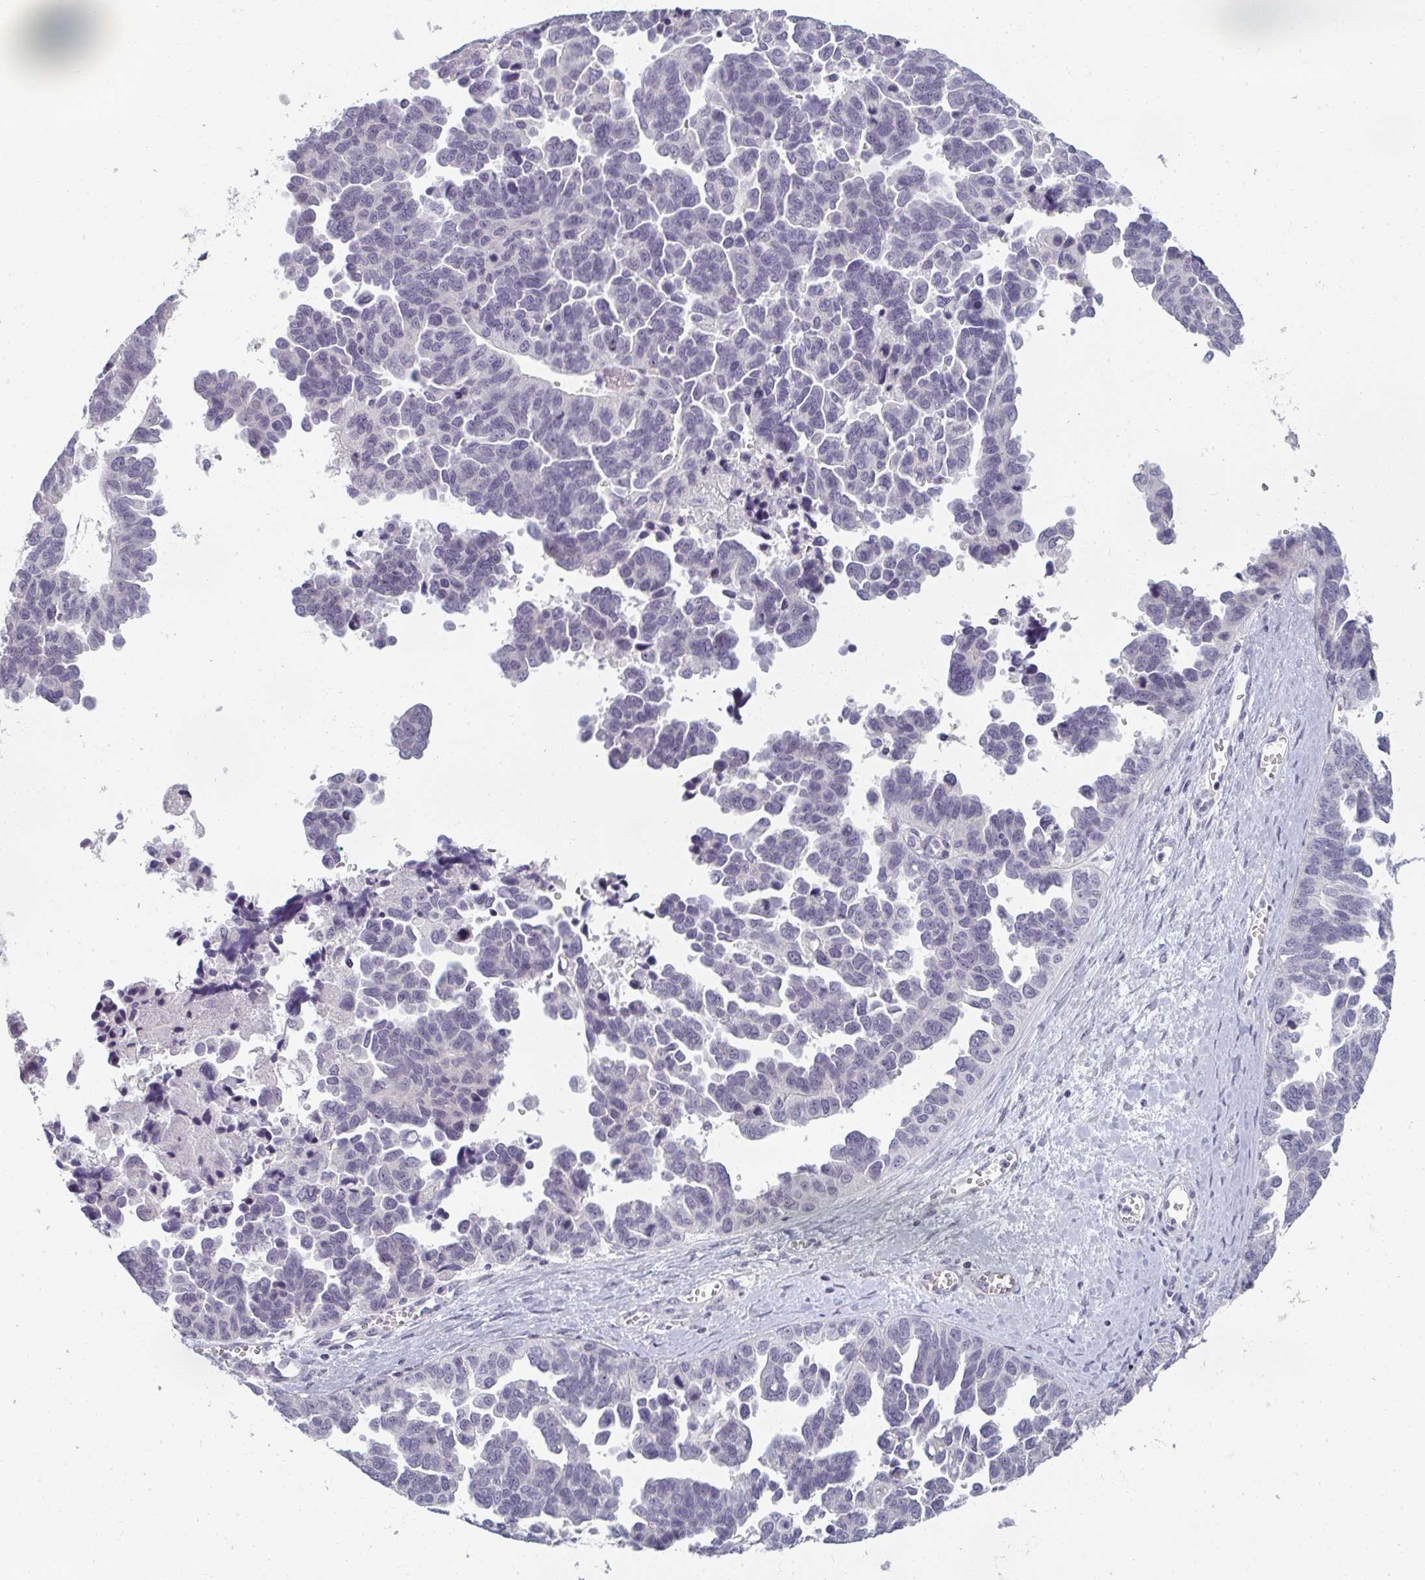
{"staining": {"intensity": "negative", "quantity": "none", "location": "none"}, "tissue": "ovarian cancer", "cell_type": "Tumor cells", "image_type": "cancer", "snomed": [{"axis": "morphology", "description": "Cystadenocarcinoma, serous, NOS"}, {"axis": "topography", "description": "Ovary"}], "caption": "IHC histopathology image of neoplastic tissue: human ovarian cancer (serous cystadenocarcinoma) stained with DAB (3,3'-diaminobenzidine) reveals no significant protein positivity in tumor cells.", "gene": "RBBP6", "patient": {"sex": "female", "age": 64}}